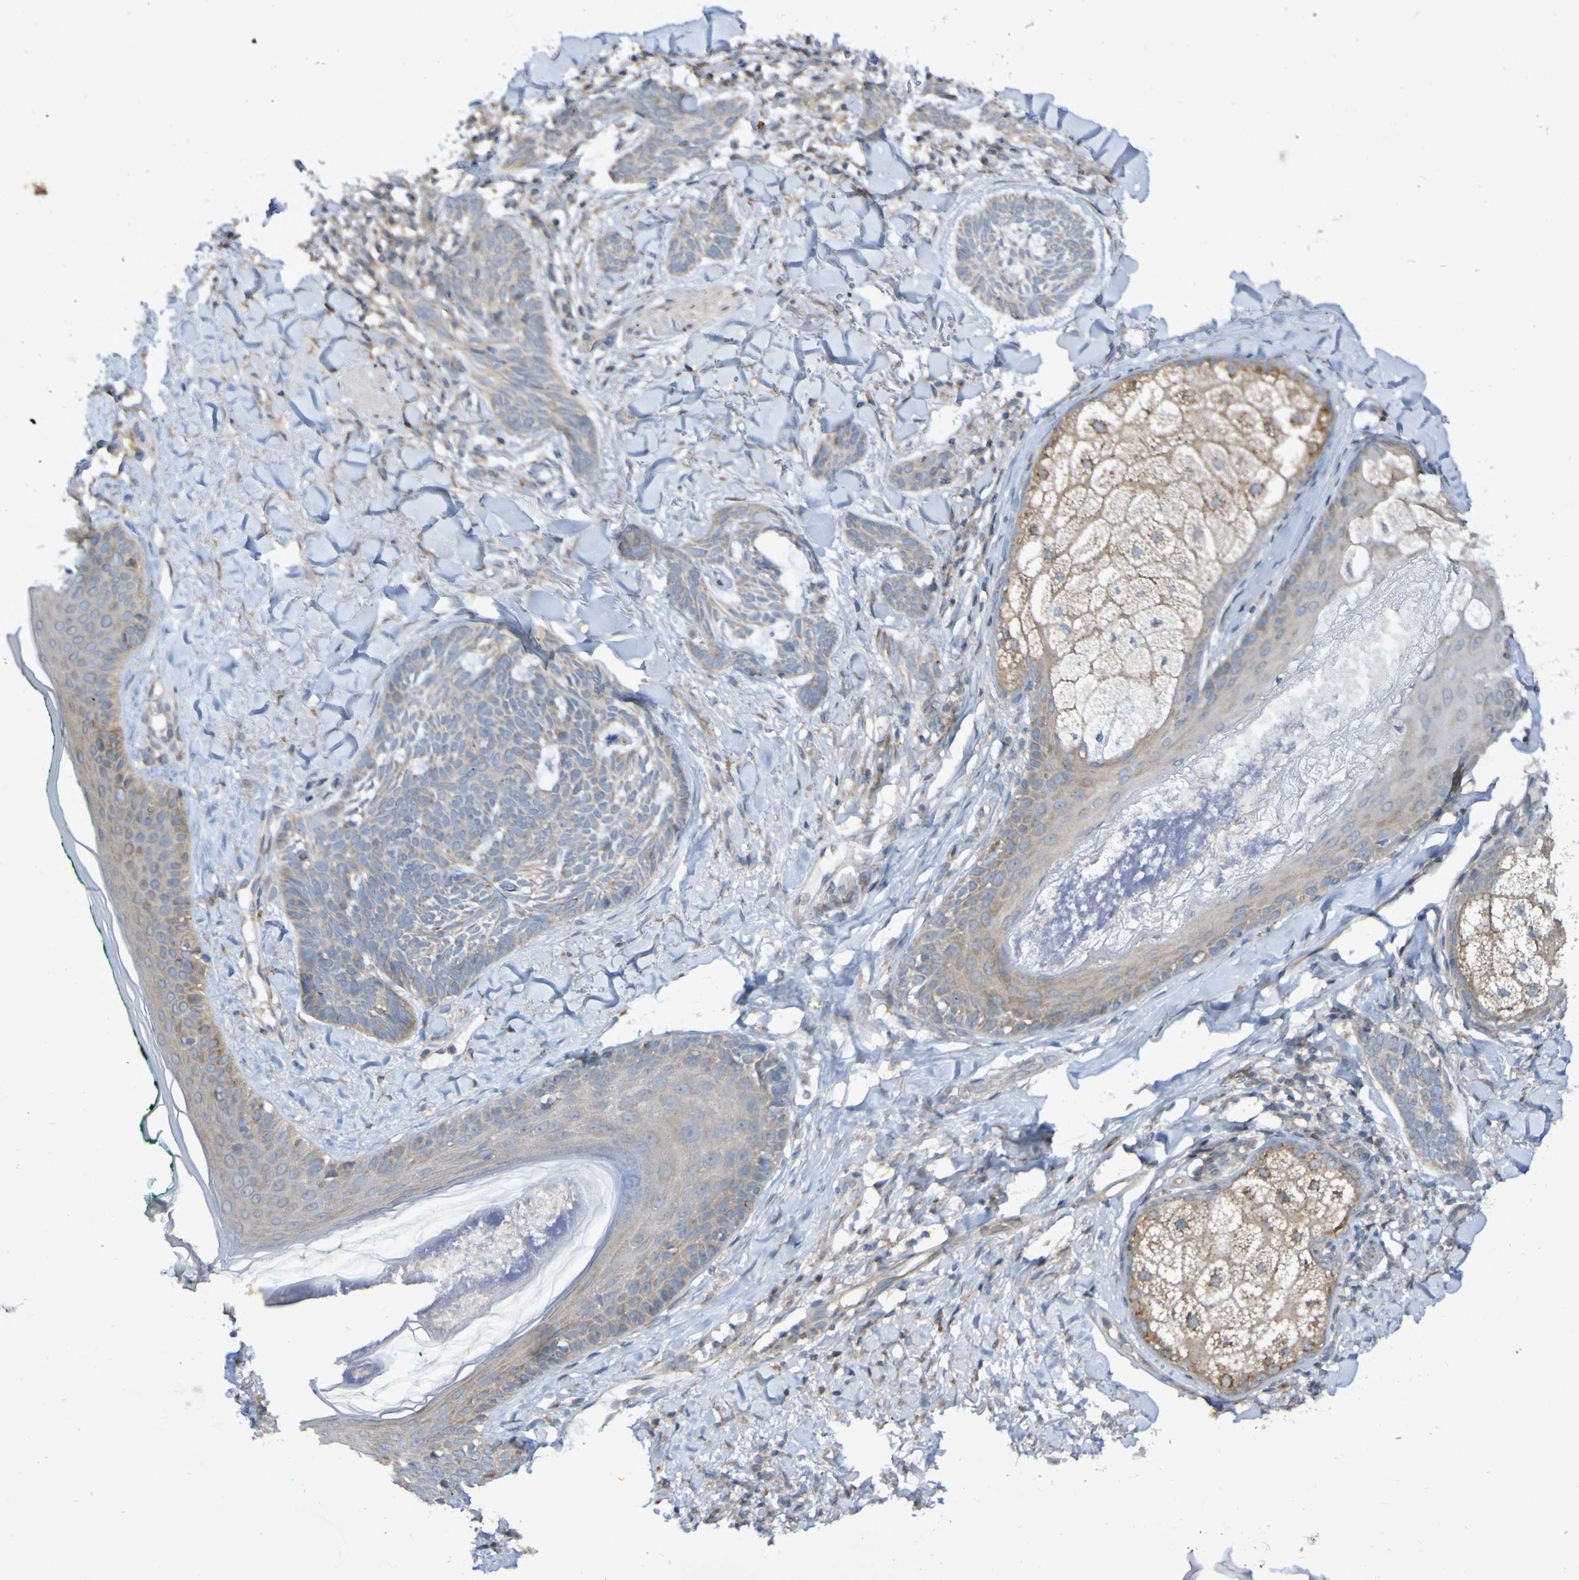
{"staining": {"intensity": "weak", "quantity": ">75%", "location": "cytoplasmic/membranous"}, "tissue": "skin cancer", "cell_type": "Tumor cells", "image_type": "cancer", "snomed": [{"axis": "morphology", "description": "Basal cell carcinoma"}, {"axis": "topography", "description": "Skin"}], "caption": "High-magnification brightfield microscopy of skin cancer stained with DAB (brown) and counterstained with hematoxylin (blue). tumor cells exhibit weak cytoplasmic/membranous expression is seen in approximately>75% of cells. The staining was performed using DAB (3,3'-diaminobenzidine) to visualize the protein expression in brown, while the nuclei were stained in blue with hematoxylin (Magnification: 20x).", "gene": "LMBRD2", "patient": {"sex": "male", "age": 43}}